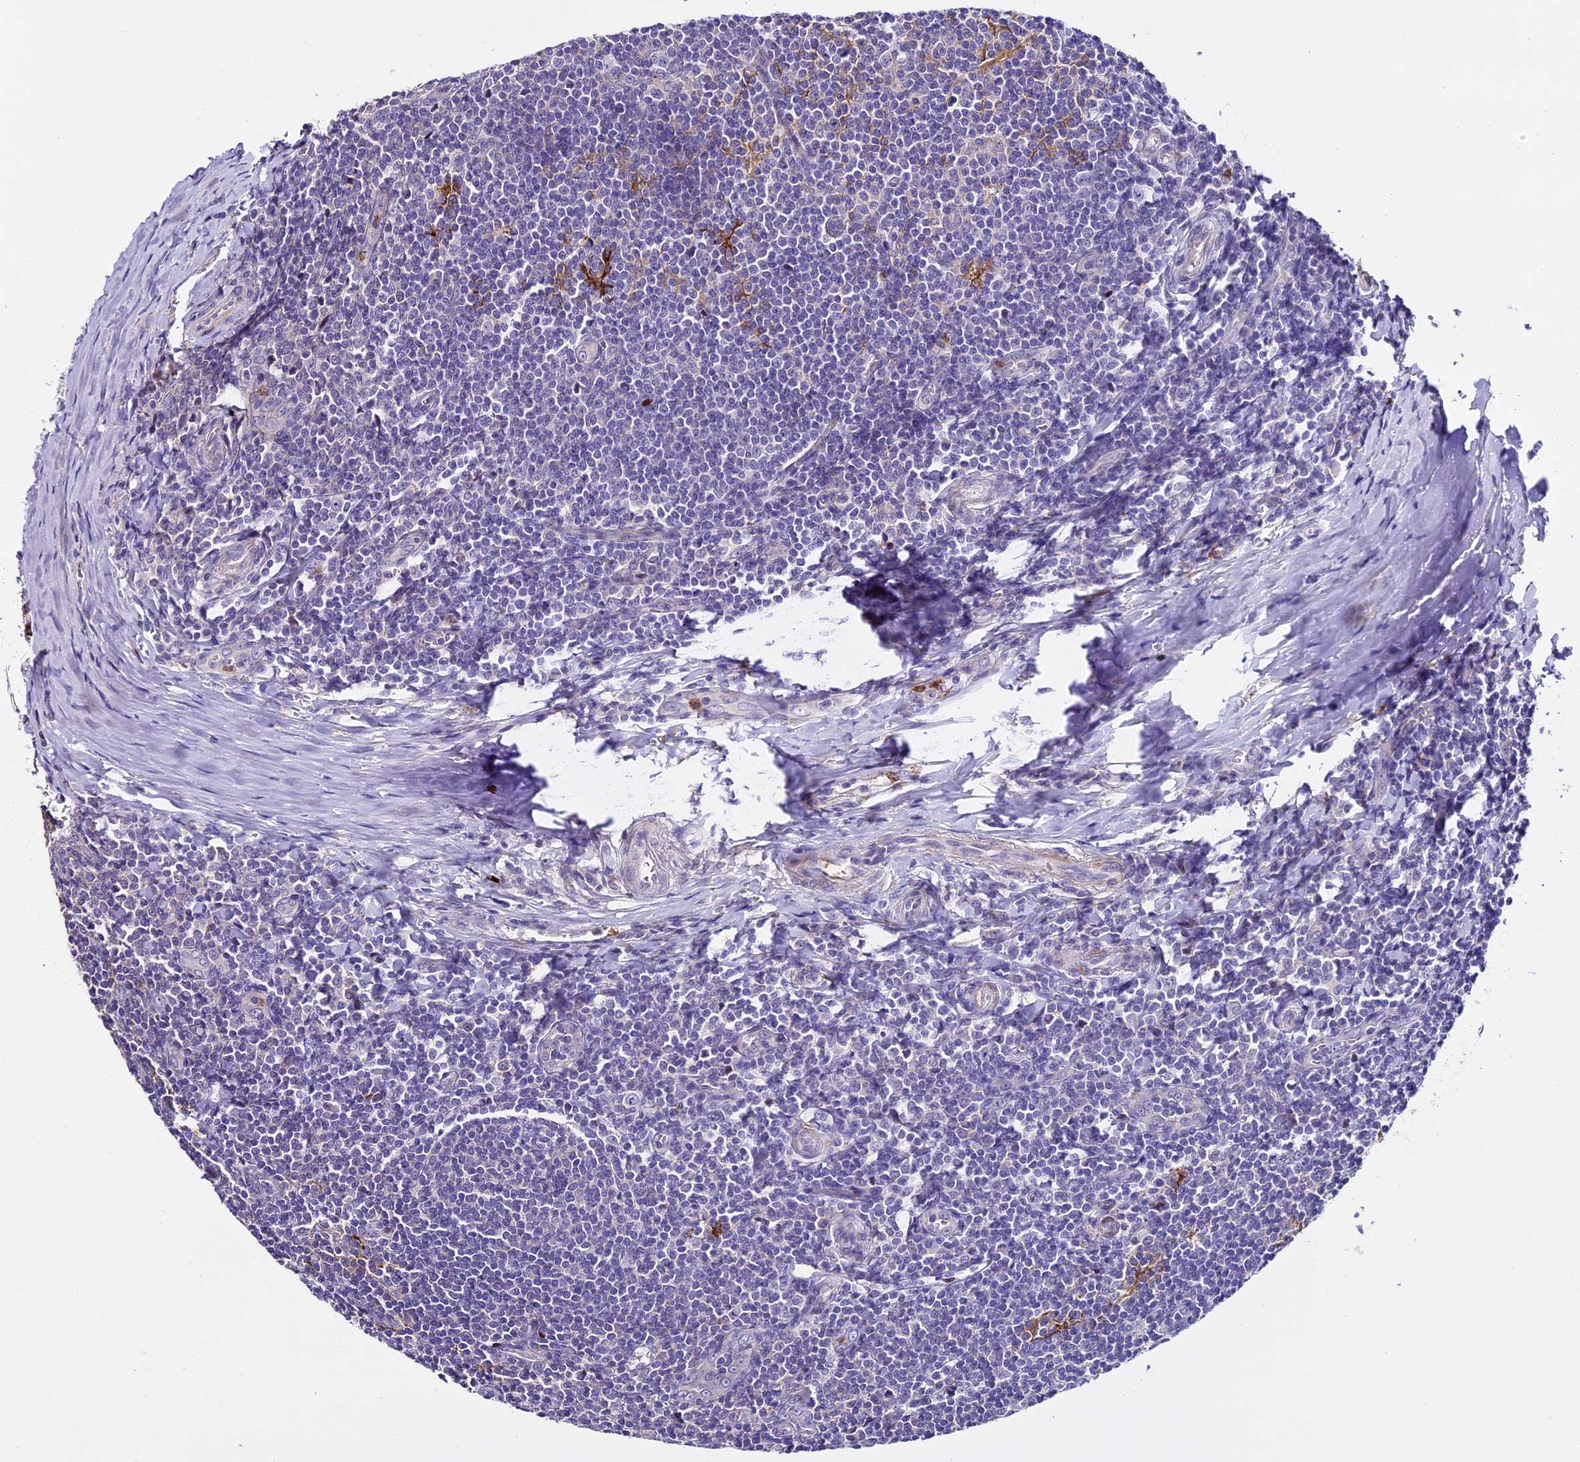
{"staining": {"intensity": "negative", "quantity": "none", "location": "none"}, "tissue": "tonsil", "cell_type": "Germinal center cells", "image_type": "normal", "snomed": [{"axis": "morphology", "description": "Normal tissue, NOS"}, {"axis": "topography", "description": "Tonsil"}], "caption": "Immunohistochemical staining of unremarkable tonsil reveals no significant positivity in germinal center cells. (Stains: DAB immunohistochemistry (IHC) with hematoxylin counter stain, Microscopy: brightfield microscopy at high magnification).", "gene": "MAP3K7CL", "patient": {"sex": "male", "age": 27}}